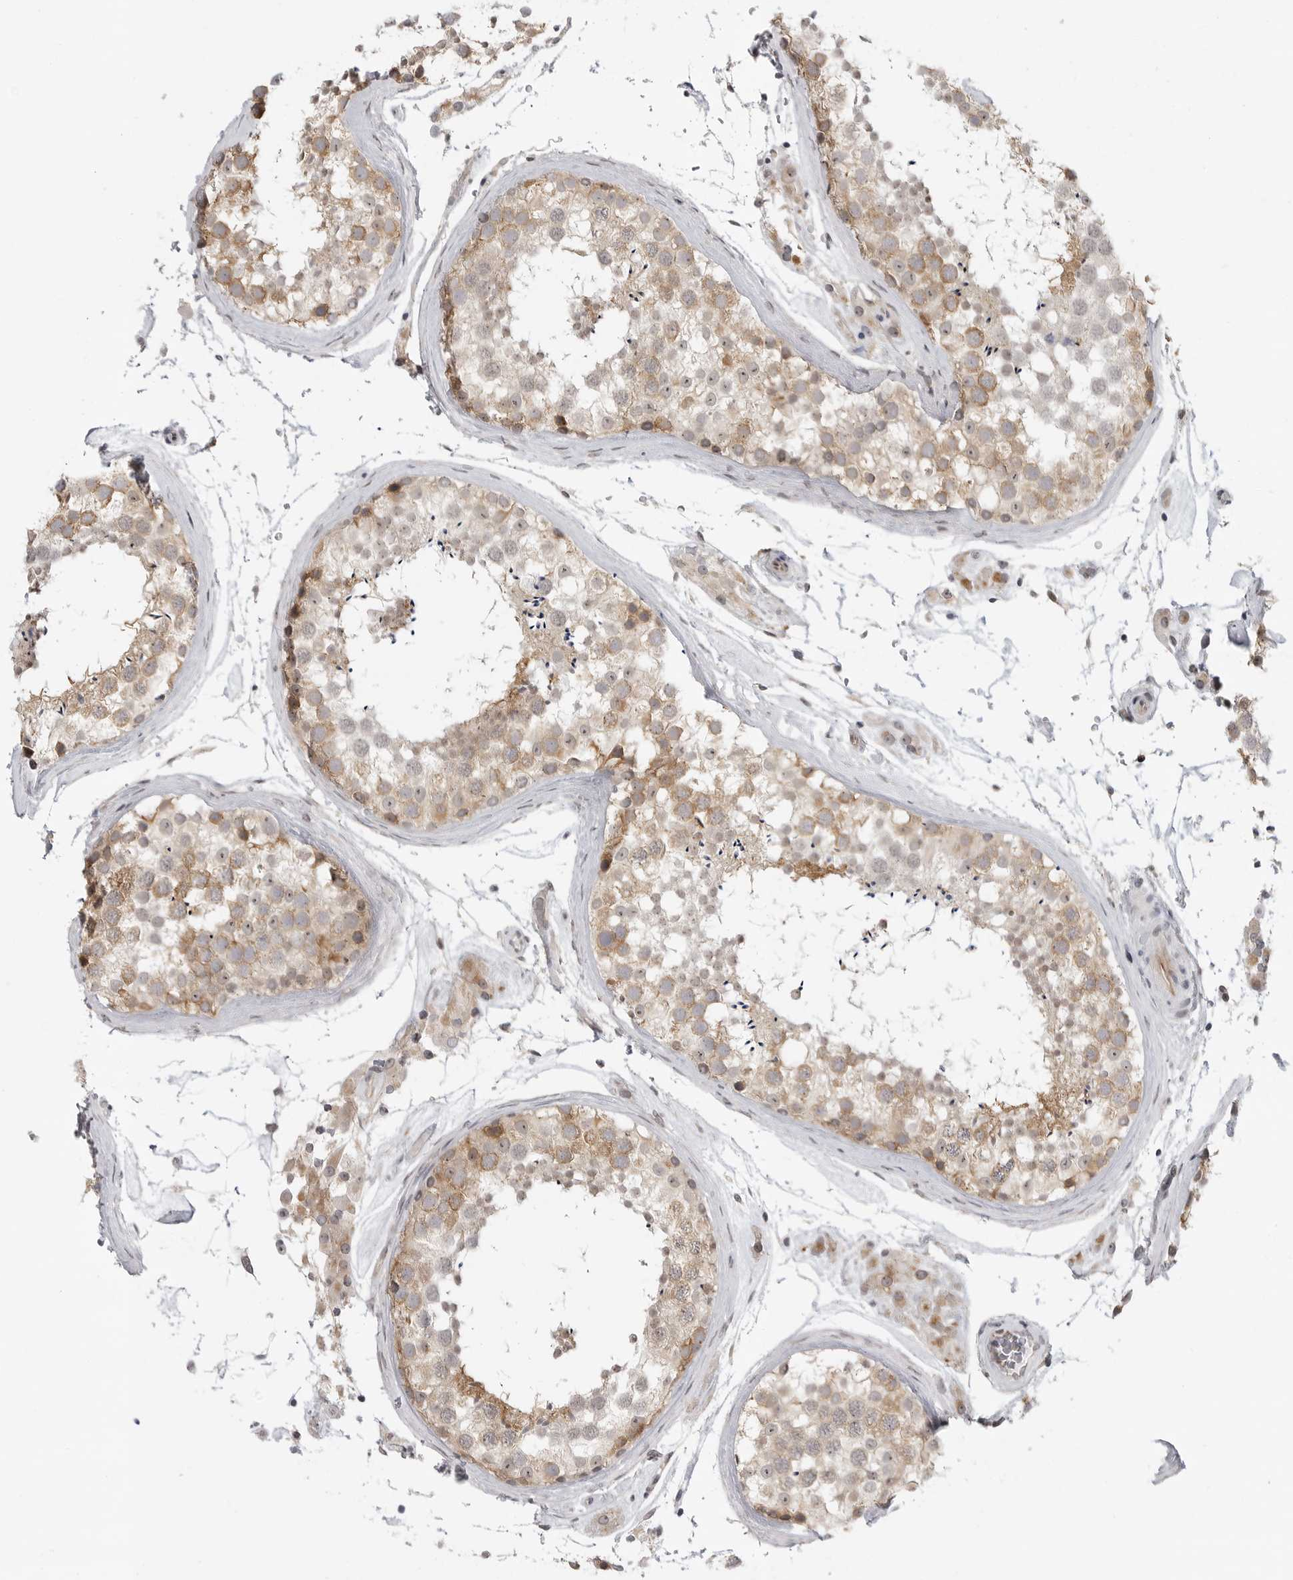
{"staining": {"intensity": "moderate", "quantity": "<25%", "location": "cytoplasmic/membranous"}, "tissue": "testis", "cell_type": "Cells in seminiferous ducts", "image_type": "normal", "snomed": [{"axis": "morphology", "description": "Normal tissue, NOS"}, {"axis": "topography", "description": "Testis"}], "caption": "High-magnification brightfield microscopy of unremarkable testis stained with DAB (3,3'-diaminobenzidine) (brown) and counterstained with hematoxylin (blue). cells in seminiferous ducts exhibit moderate cytoplasmic/membranous staining is identified in about<25% of cells.", "gene": "CEP295NL", "patient": {"sex": "male", "age": 46}}